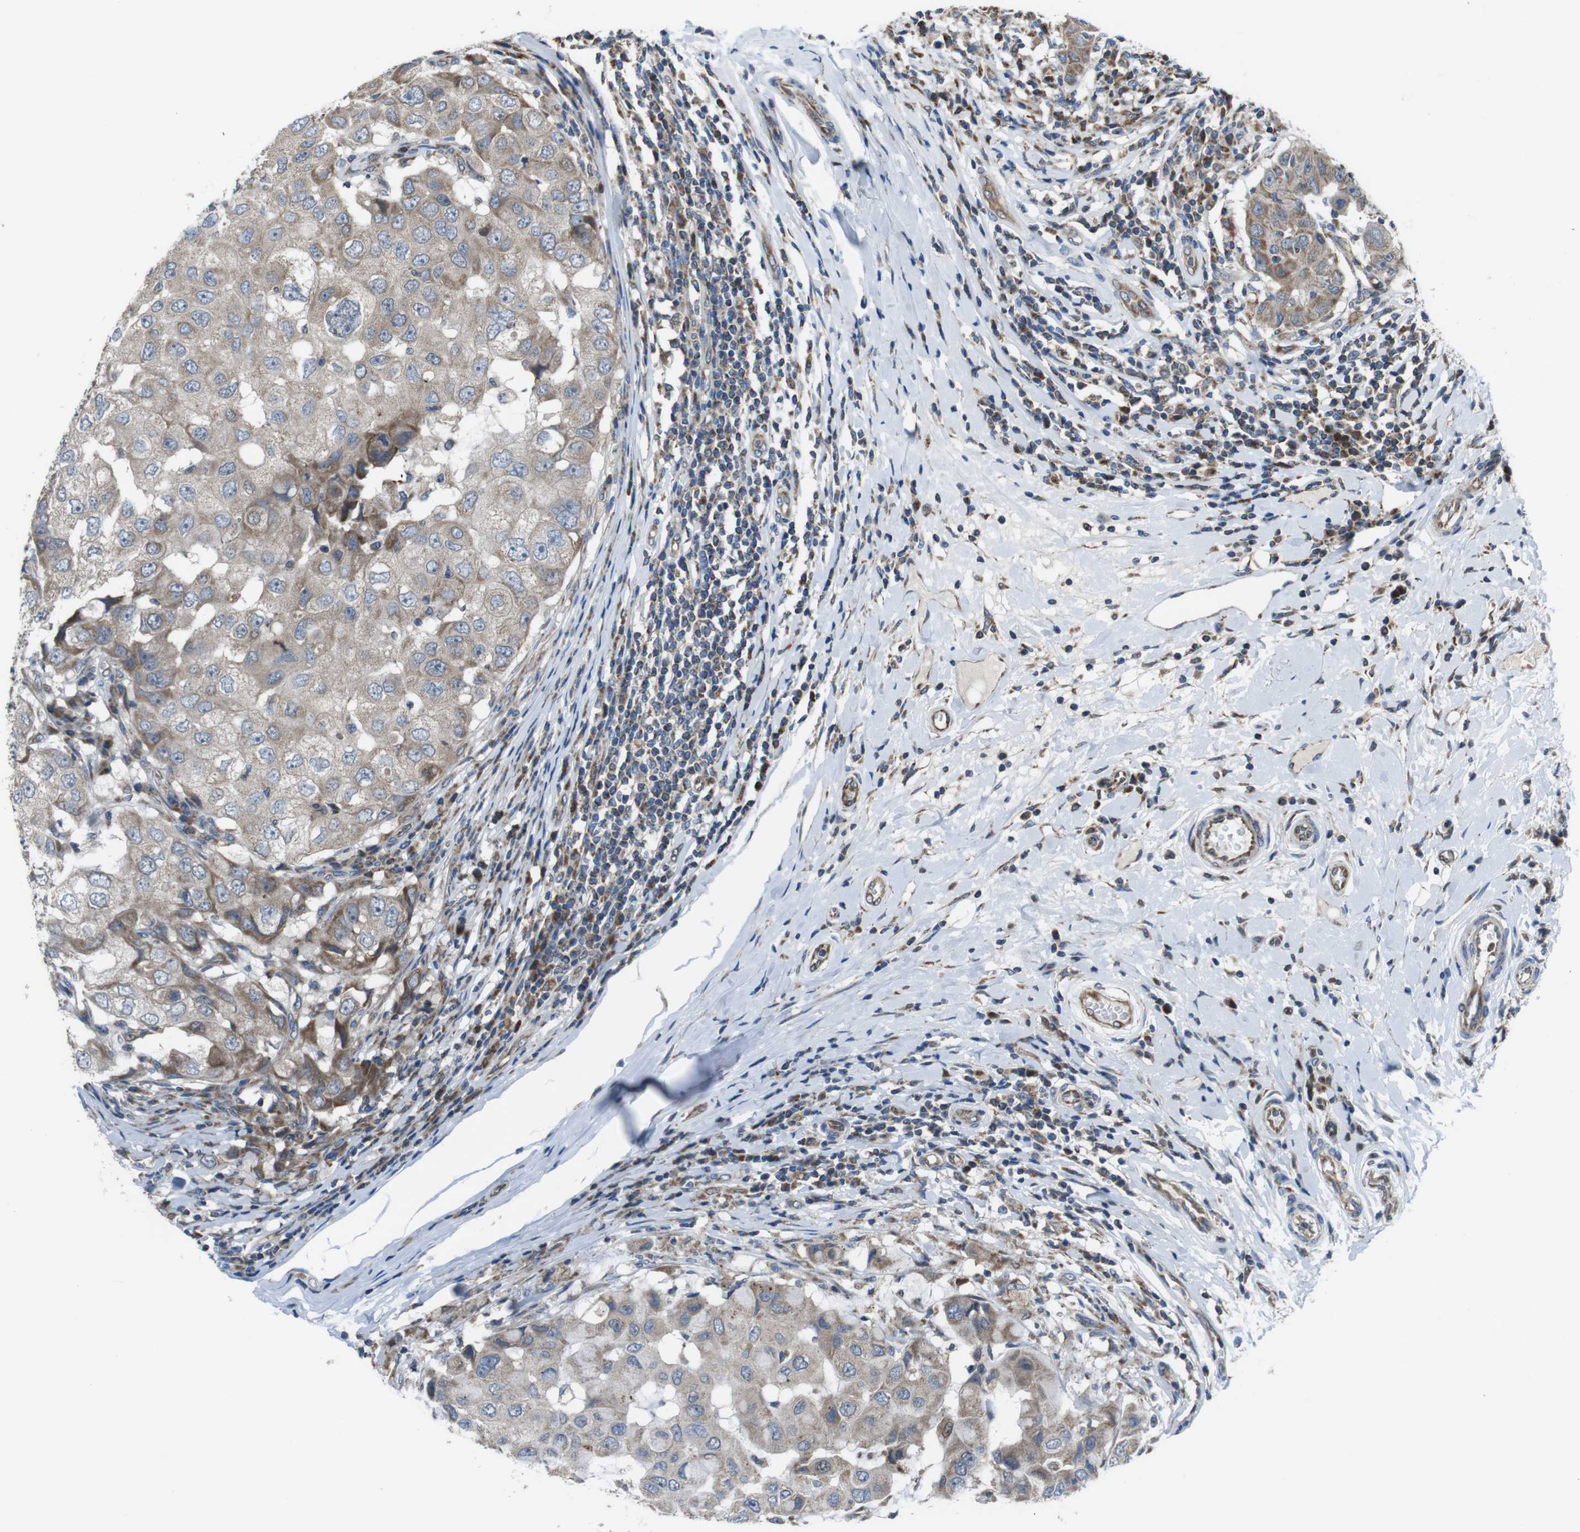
{"staining": {"intensity": "moderate", "quantity": ">75%", "location": "cytoplasmic/membranous"}, "tissue": "breast cancer", "cell_type": "Tumor cells", "image_type": "cancer", "snomed": [{"axis": "morphology", "description": "Duct carcinoma"}, {"axis": "topography", "description": "Breast"}], "caption": "IHC micrograph of breast cancer stained for a protein (brown), which exhibits medium levels of moderate cytoplasmic/membranous expression in approximately >75% of tumor cells.", "gene": "GIMAP8", "patient": {"sex": "female", "age": 27}}